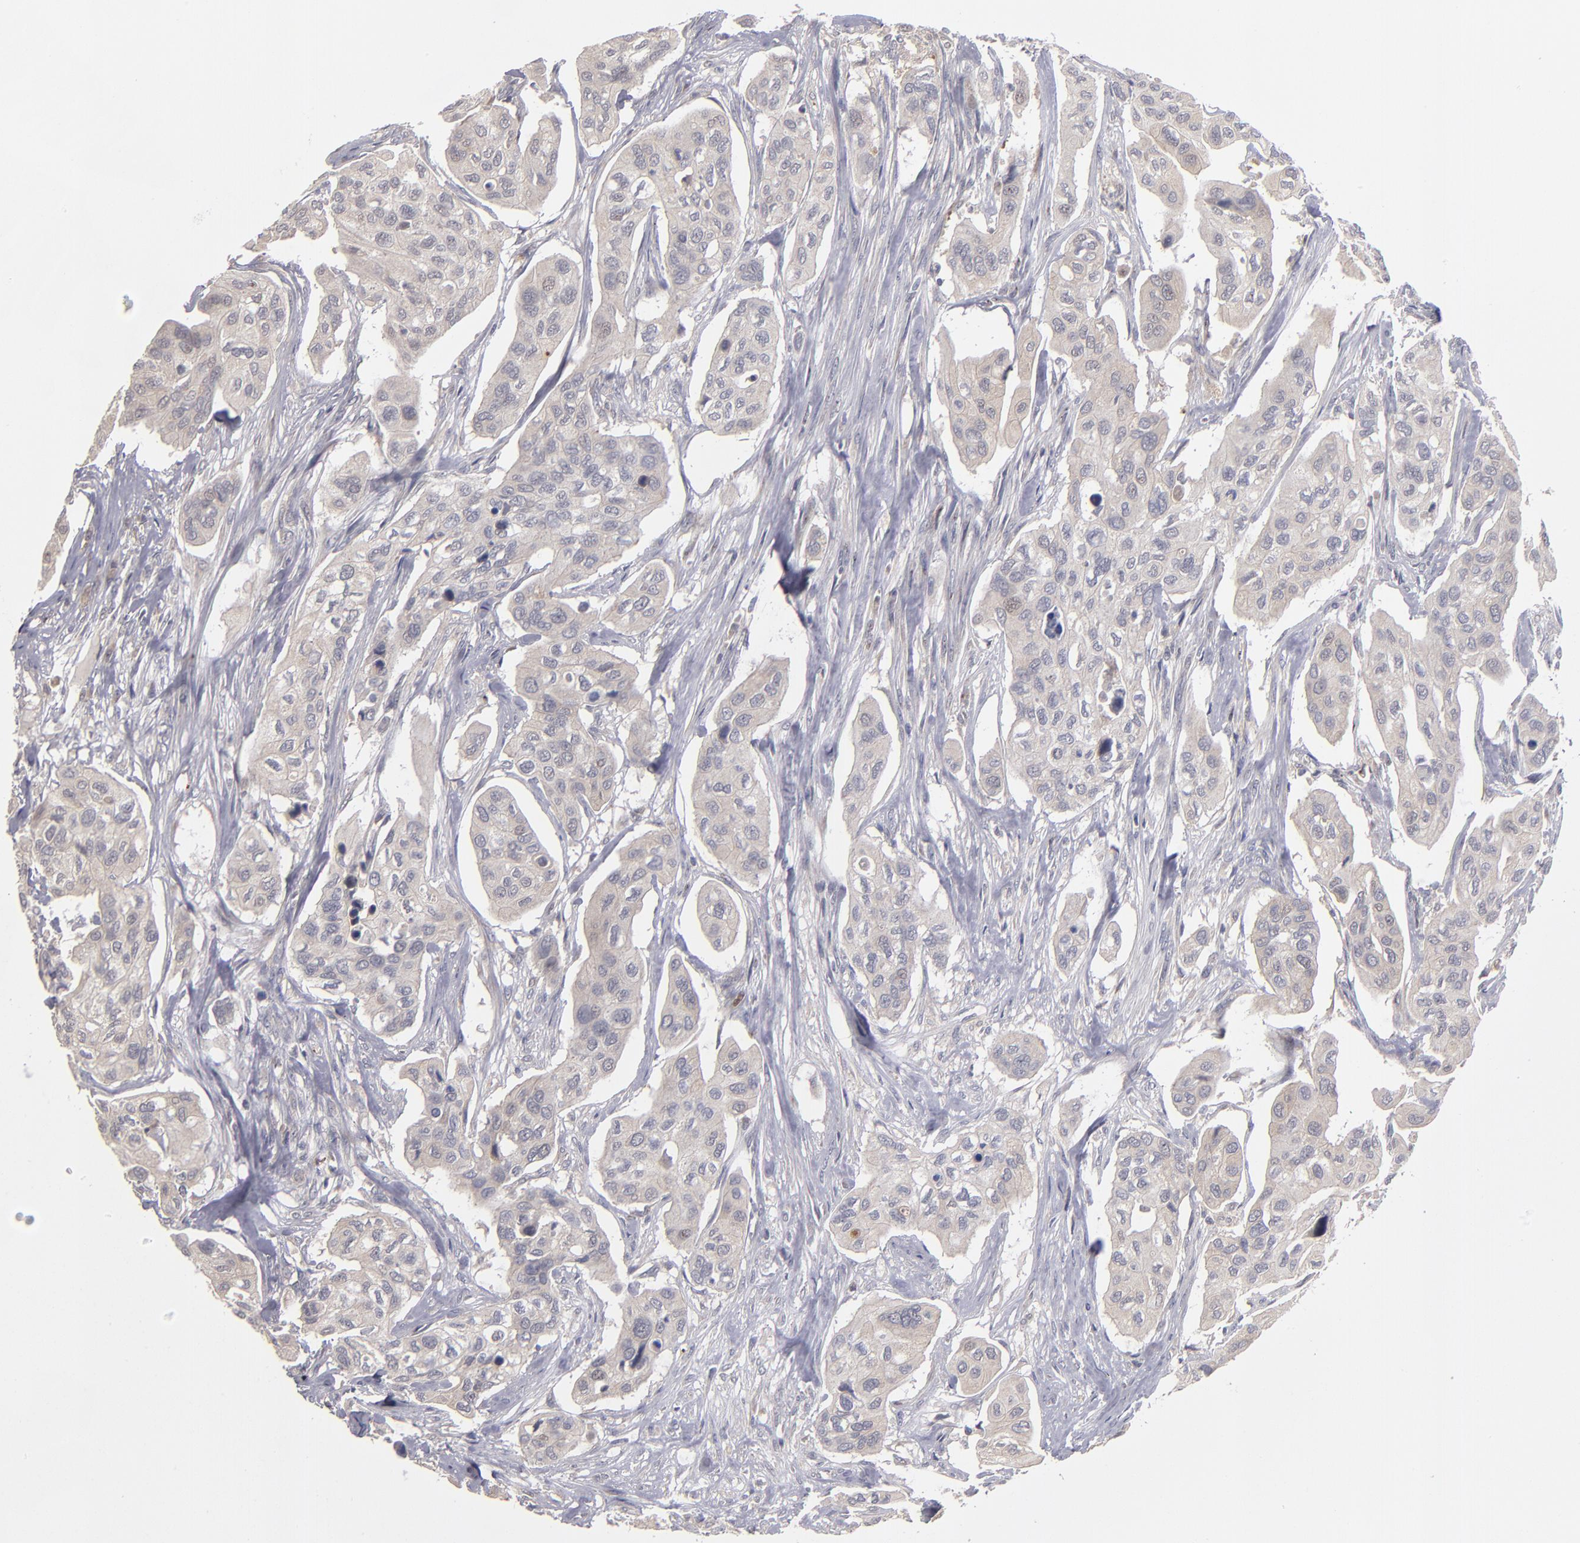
{"staining": {"intensity": "negative", "quantity": "none", "location": "none"}, "tissue": "urothelial cancer", "cell_type": "Tumor cells", "image_type": "cancer", "snomed": [{"axis": "morphology", "description": "Adenocarcinoma, NOS"}, {"axis": "topography", "description": "Urinary bladder"}], "caption": "Urothelial cancer was stained to show a protein in brown. There is no significant expression in tumor cells.", "gene": "EXD2", "patient": {"sex": "male", "age": 61}}